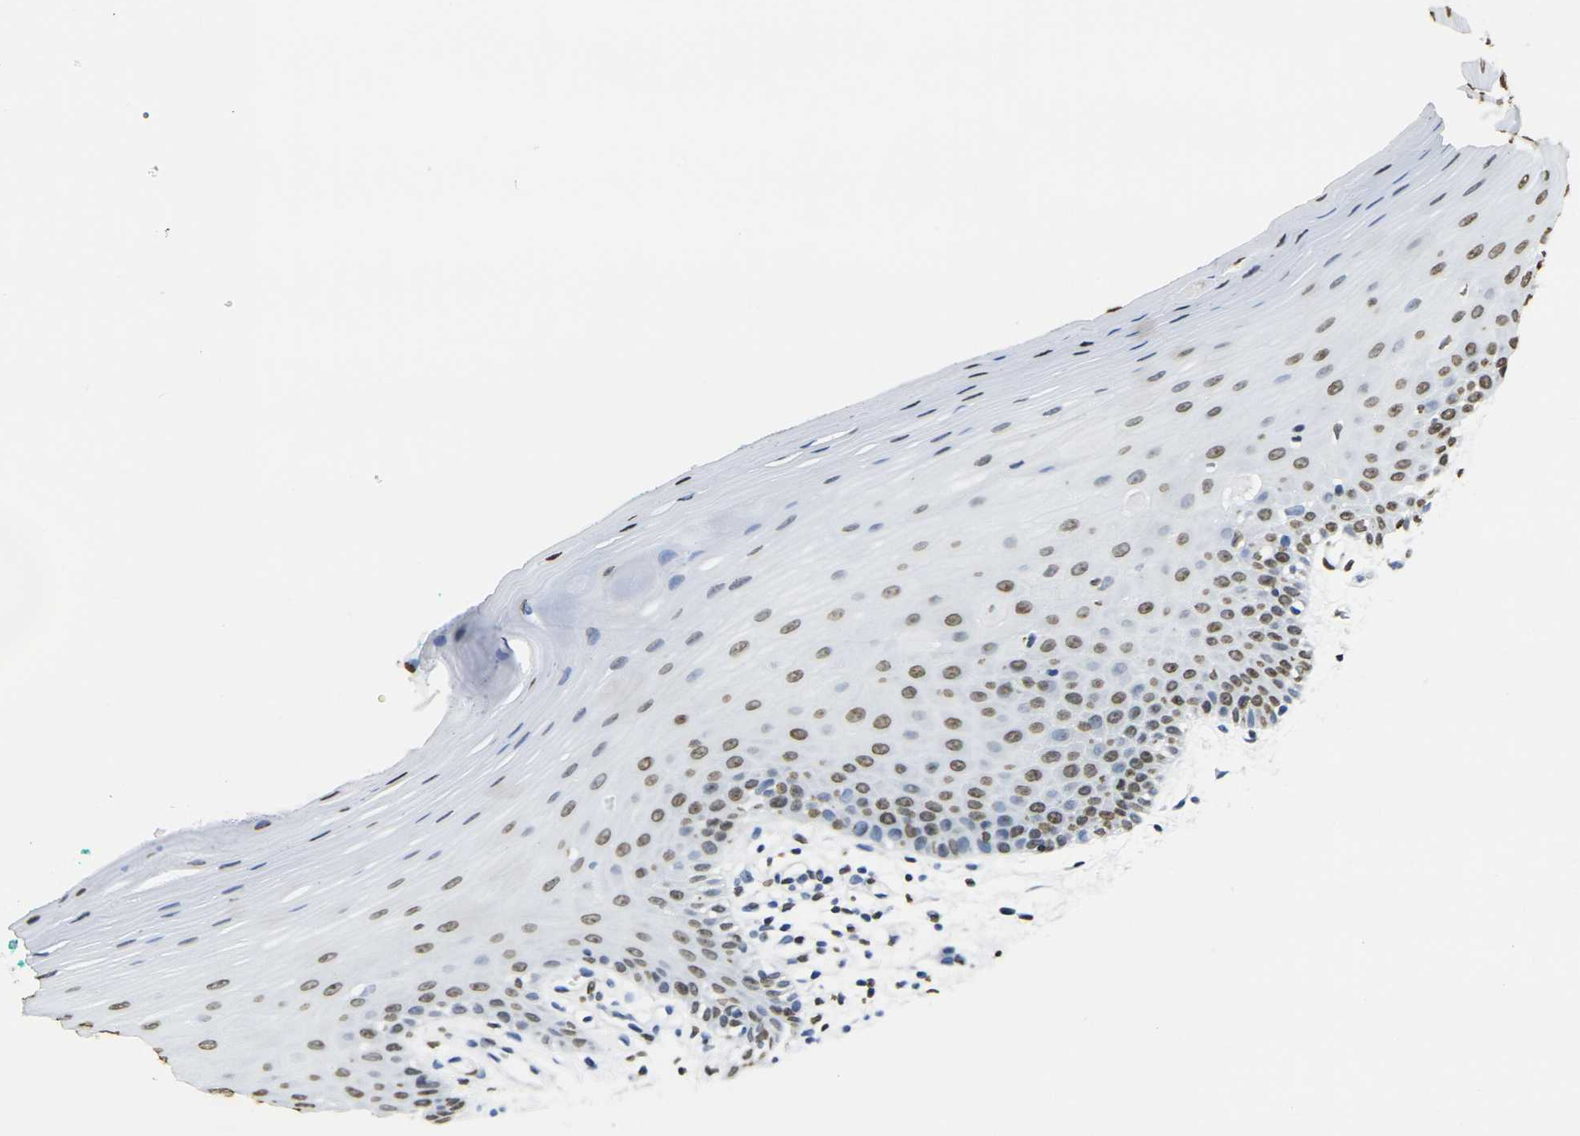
{"staining": {"intensity": "strong", "quantity": "25%-75%", "location": "nuclear"}, "tissue": "oral mucosa", "cell_type": "Squamous epithelial cells", "image_type": "normal", "snomed": [{"axis": "morphology", "description": "Normal tissue, NOS"}, {"axis": "topography", "description": "Skeletal muscle"}, {"axis": "topography", "description": "Oral tissue"}], "caption": "Approximately 25%-75% of squamous epithelial cells in normal oral mucosa display strong nuclear protein expression as visualized by brown immunohistochemical staining.", "gene": "DRAXIN", "patient": {"sex": "male", "age": 58}}